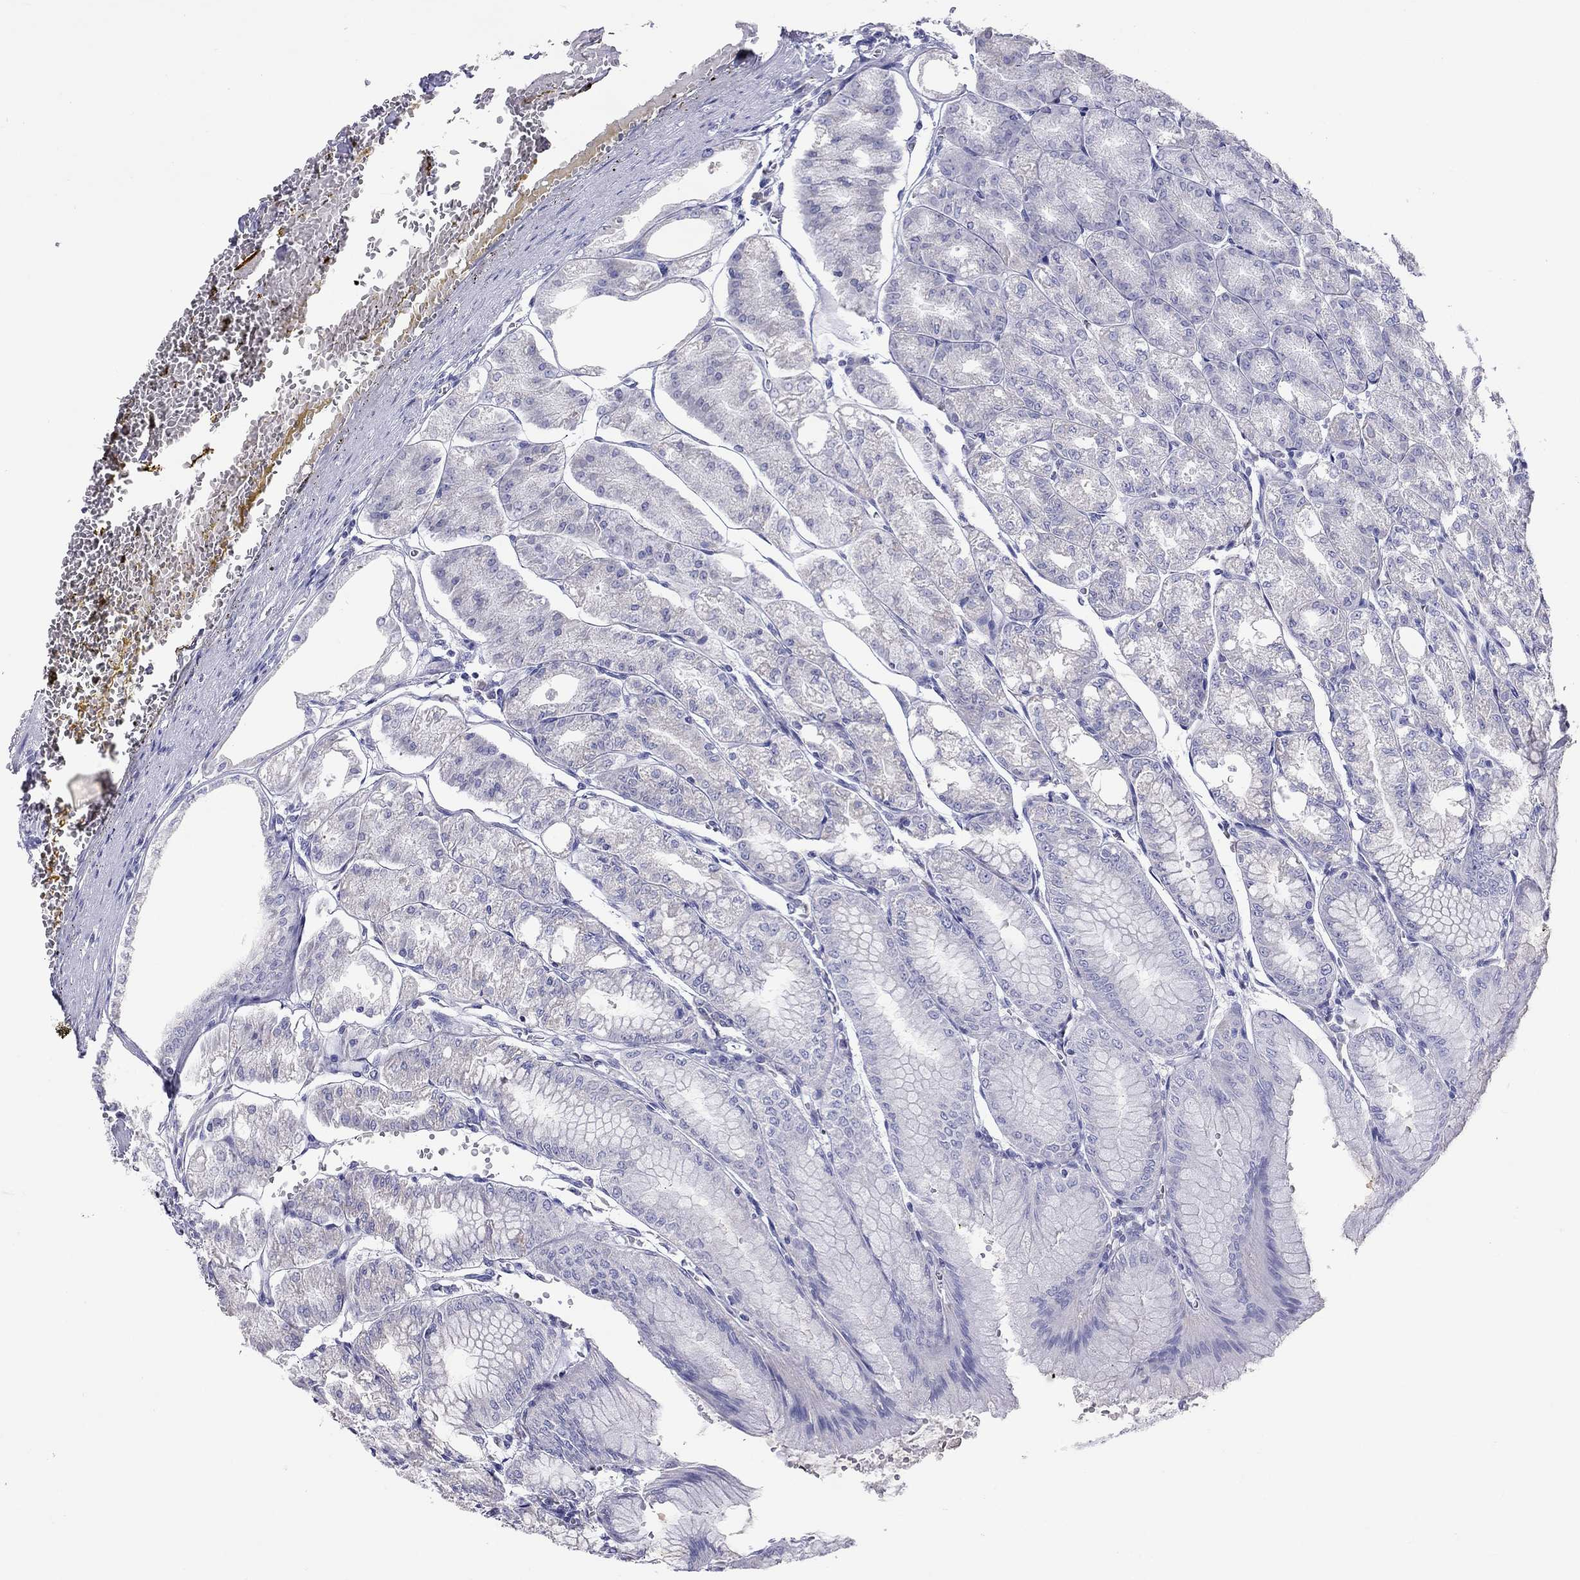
{"staining": {"intensity": "negative", "quantity": "none", "location": "none"}, "tissue": "stomach", "cell_type": "Glandular cells", "image_type": "normal", "snomed": [{"axis": "morphology", "description": "Normal tissue, NOS"}, {"axis": "topography", "description": "Stomach, lower"}], "caption": "IHC of benign stomach demonstrates no expression in glandular cells.", "gene": "DPY19L2", "patient": {"sex": "male", "age": 71}}